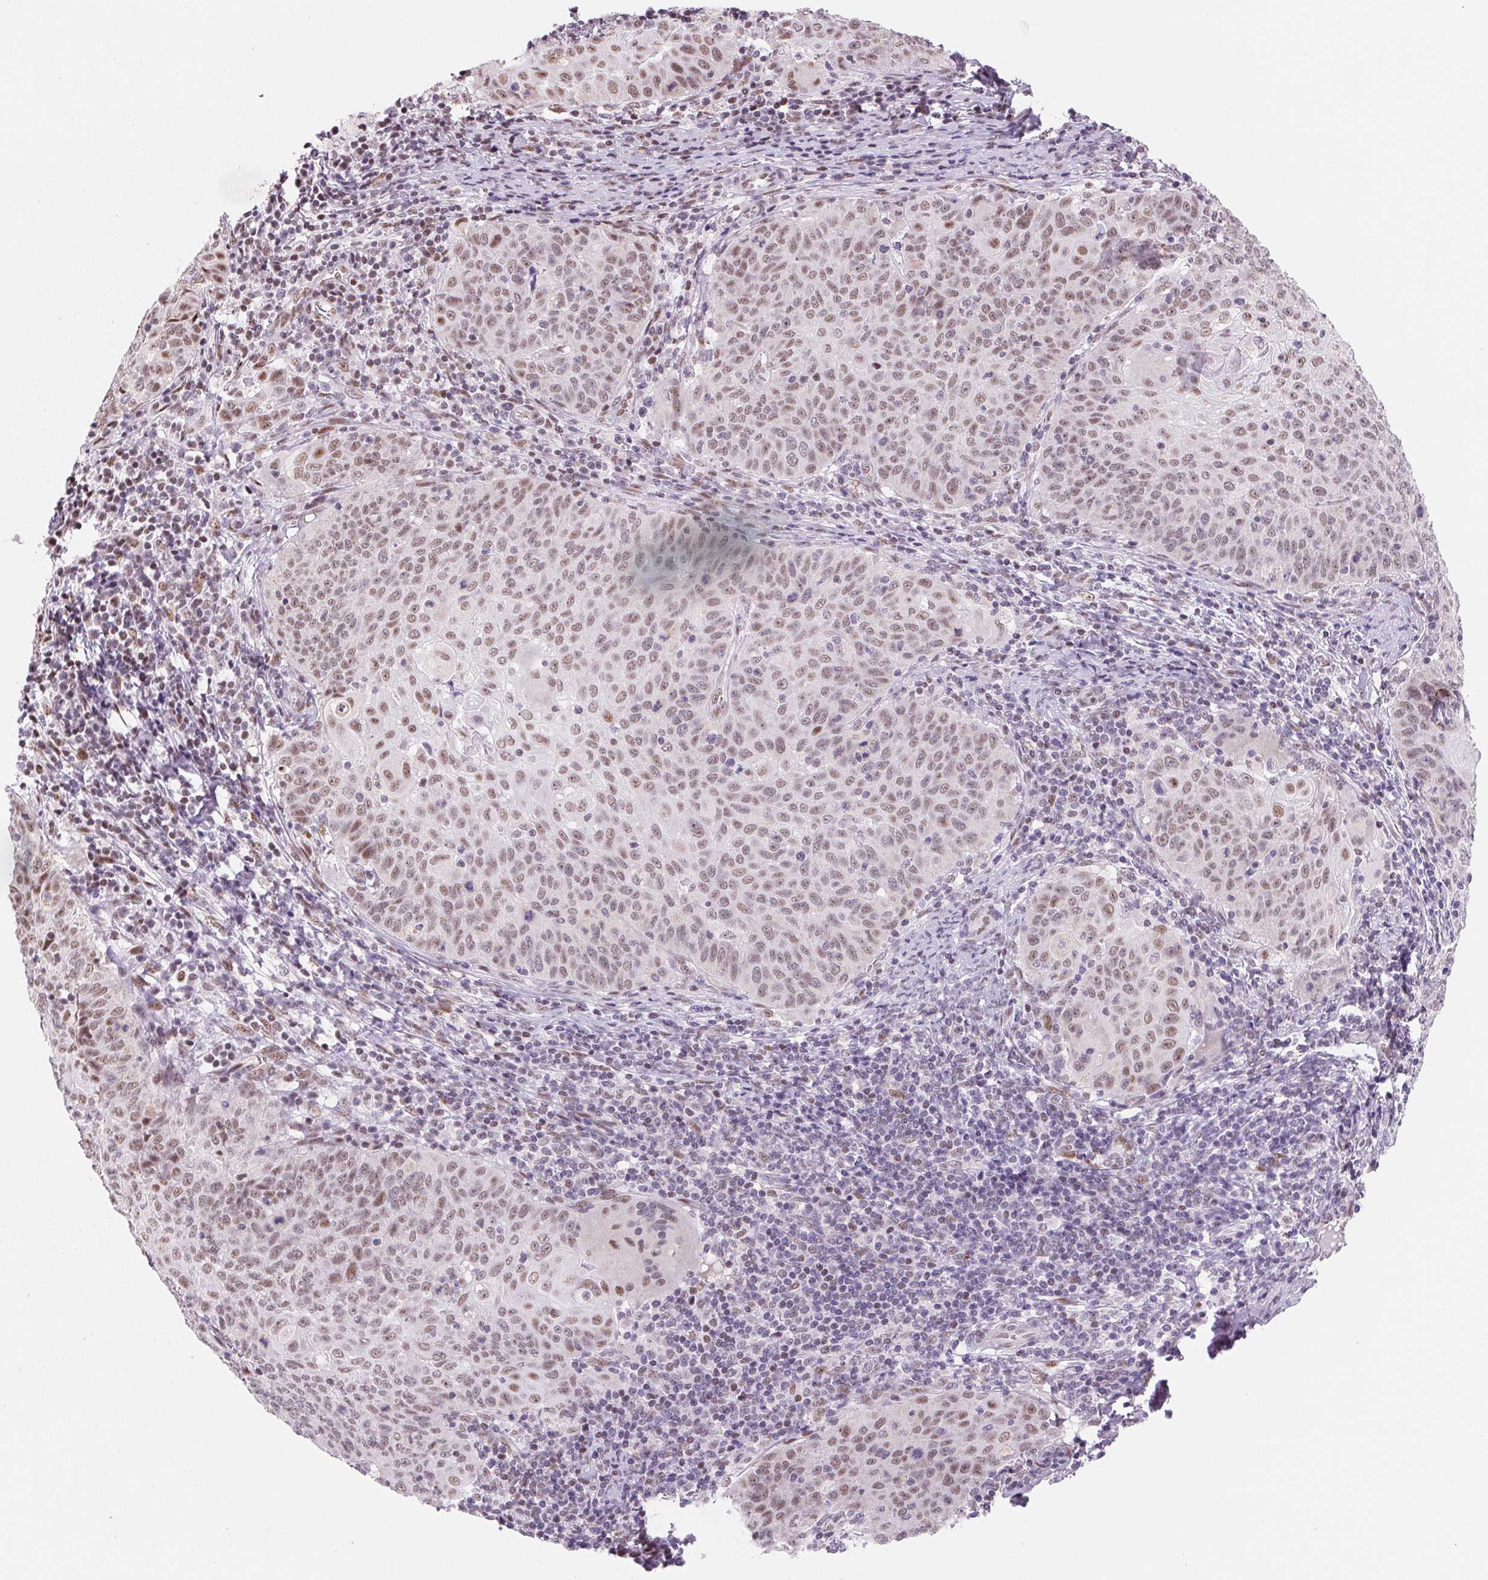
{"staining": {"intensity": "weak", "quantity": "25%-75%", "location": "nuclear"}, "tissue": "cervical cancer", "cell_type": "Tumor cells", "image_type": "cancer", "snomed": [{"axis": "morphology", "description": "Squamous cell carcinoma, NOS"}, {"axis": "topography", "description": "Cervix"}], "caption": "Immunohistochemical staining of cervical cancer (squamous cell carcinoma) demonstrates weak nuclear protein positivity in about 25%-75% of tumor cells.", "gene": "DPPA5", "patient": {"sex": "female", "age": 65}}